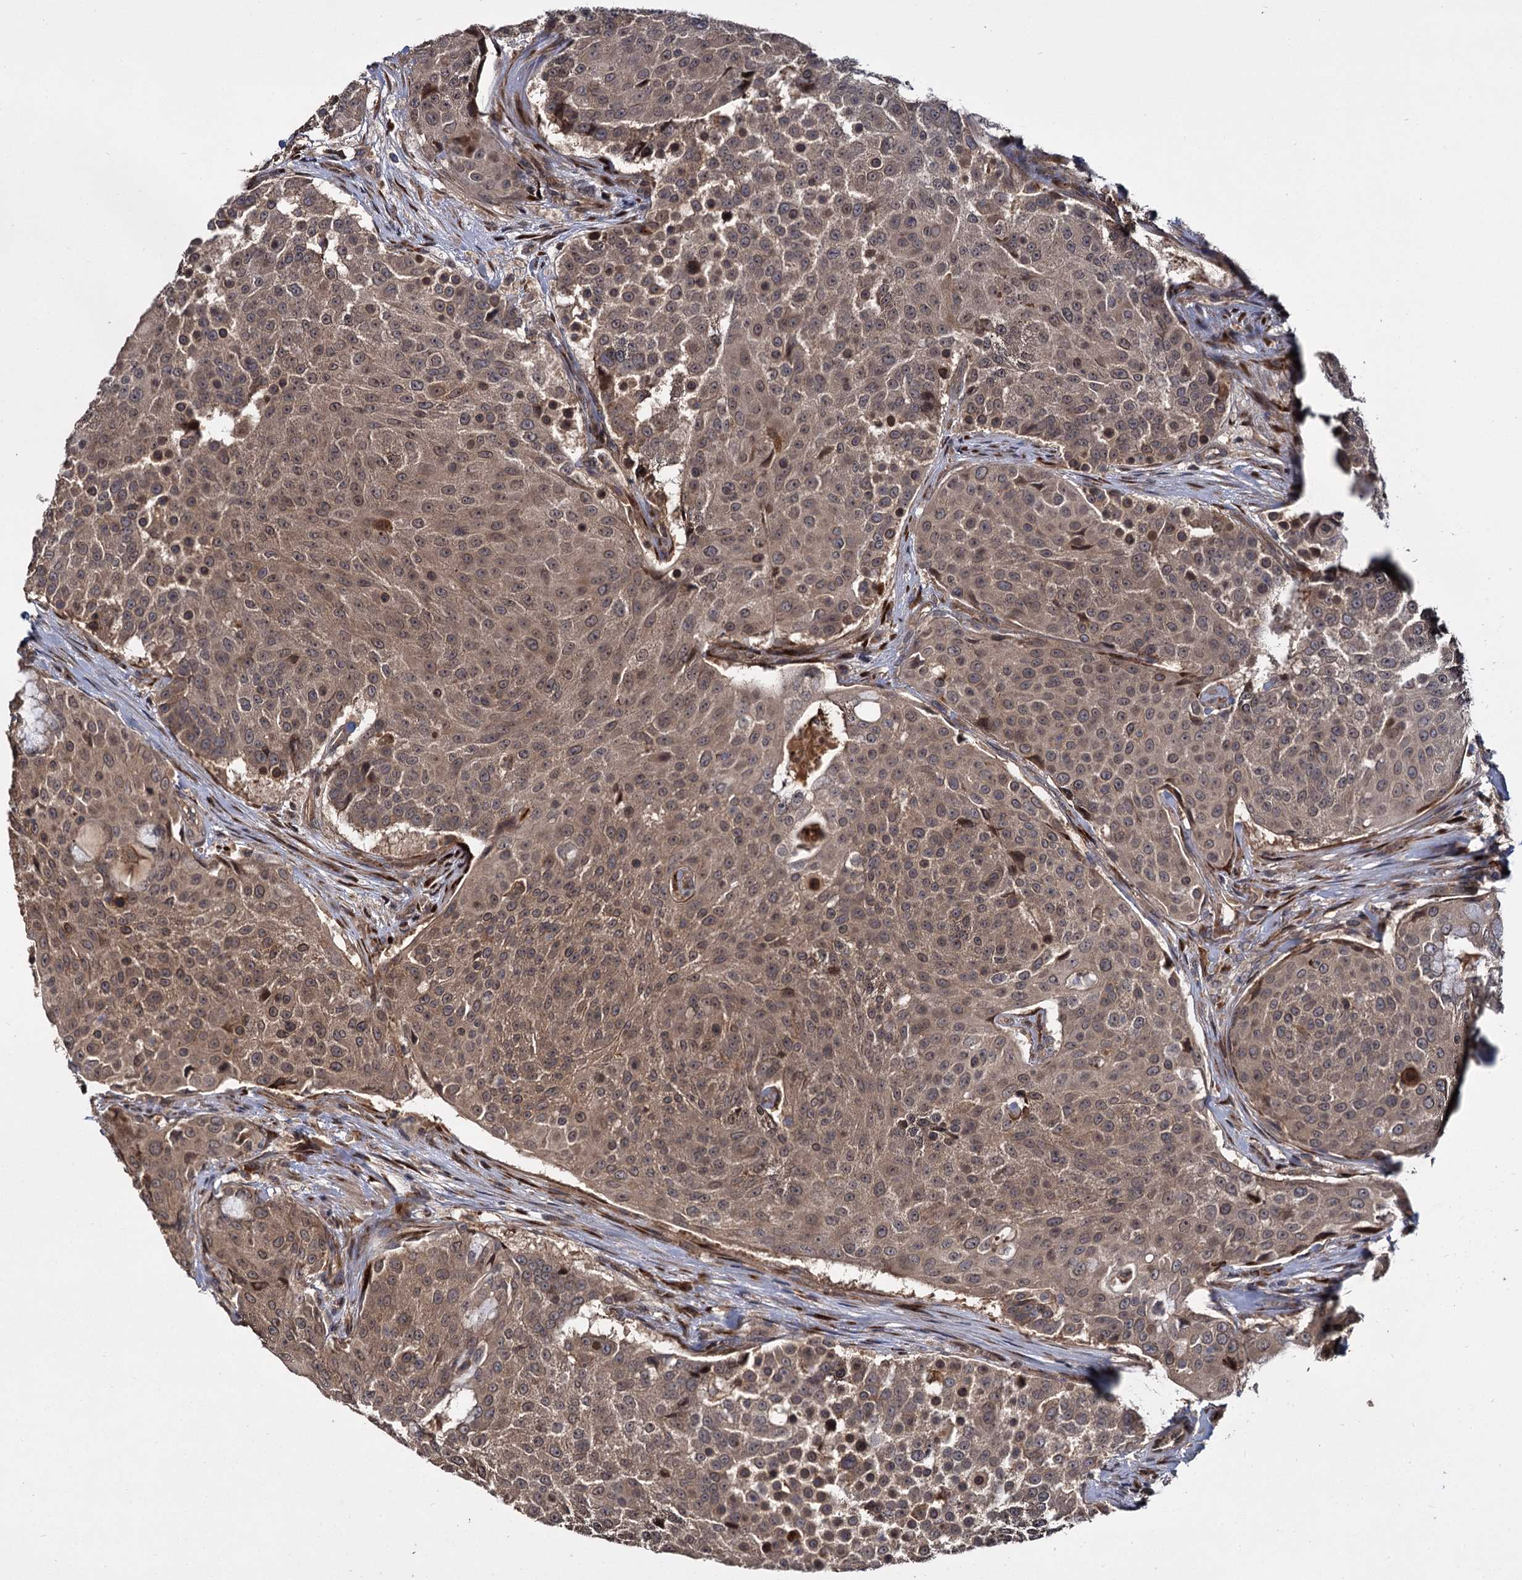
{"staining": {"intensity": "moderate", "quantity": ">75%", "location": "cytoplasmic/membranous"}, "tissue": "urothelial cancer", "cell_type": "Tumor cells", "image_type": "cancer", "snomed": [{"axis": "morphology", "description": "Urothelial carcinoma, High grade"}, {"axis": "topography", "description": "Urinary bladder"}], "caption": "High-grade urothelial carcinoma was stained to show a protein in brown. There is medium levels of moderate cytoplasmic/membranous expression in about >75% of tumor cells. (Brightfield microscopy of DAB IHC at high magnification).", "gene": "INPPL1", "patient": {"sex": "female", "age": 63}}